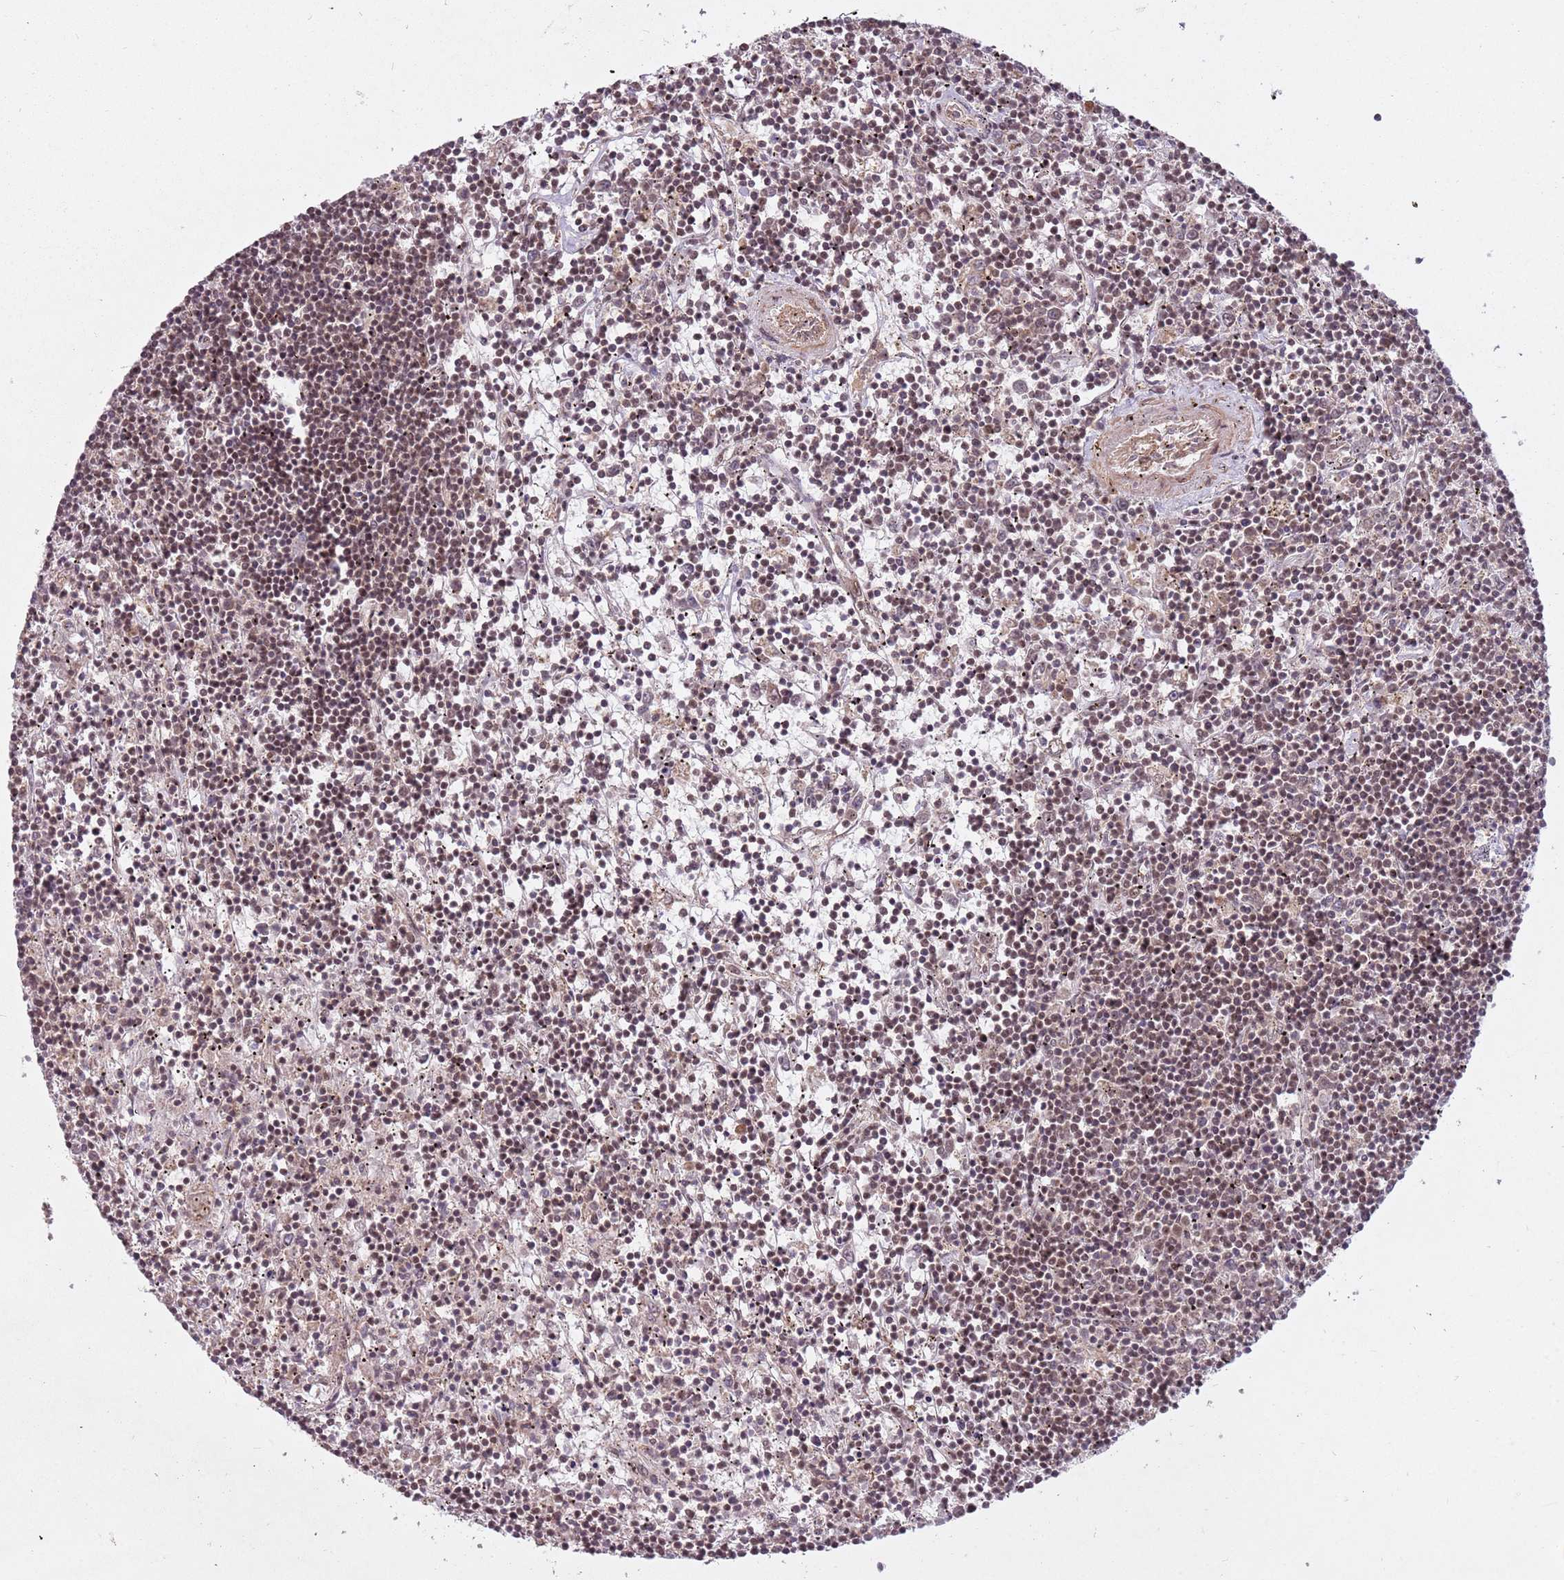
{"staining": {"intensity": "moderate", "quantity": "25%-75%", "location": "nuclear"}, "tissue": "lymphoma", "cell_type": "Tumor cells", "image_type": "cancer", "snomed": [{"axis": "morphology", "description": "Malignant lymphoma, non-Hodgkin's type, Low grade"}, {"axis": "topography", "description": "Spleen"}], "caption": "Immunohistochemical staining of malignant lymphoma, non-Hodgkin's type (low-grade) demonstrates medium levels of moderate nuclear protein positivity in about 25%-75% of tumor cells. (DAB = brown stain, brightfield microscopy at high magnification).", "gene": "SUDS3", "patient": {"sex": "male", "age": 76}}